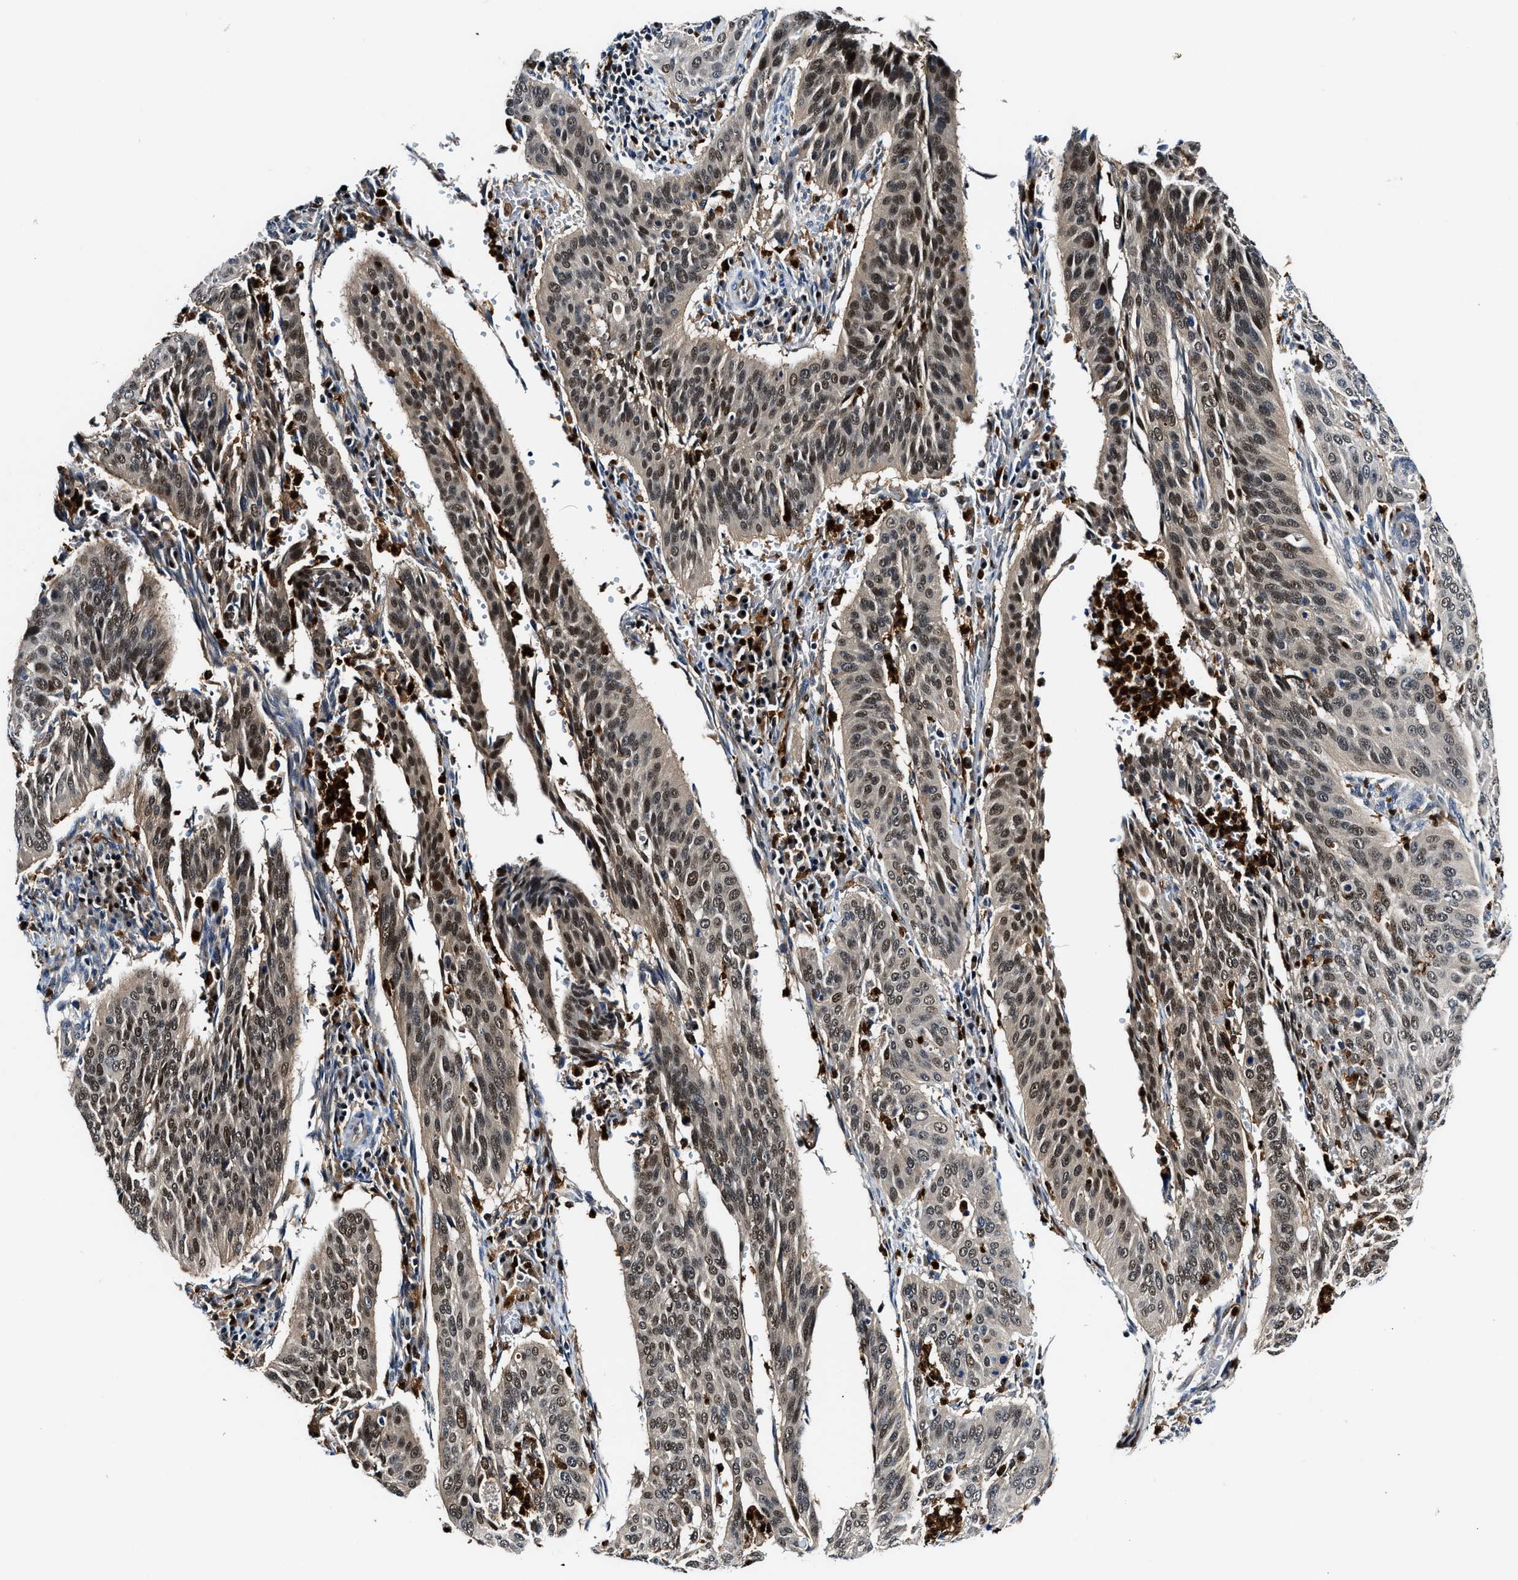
{"staining": {"intensity": "moderate", "quantity": ">75%", "location": "cytoplasmic/membranous,nuclear"}, "tissue": "cervical cancer", "cell_type": "Tumor cells", "image_type": "cancer", "snomed": [{"axis": "morphology", "description": "Normal tissue, NOS"}, {"axis": "morphology", "description": "Squamous cell carcinoma, NOS"}, {"axis": "topography", "description": "Cervix"}], "caption": "This photomicrograph reveals IHC staining of cervical squamous cell carcinoma, with medium moderate cytoplasmic/membranous and nuclear expression in about >75% of tumor cells.", "gene": "LTA4H", "patient": {"sex": "female", "age": 39}}